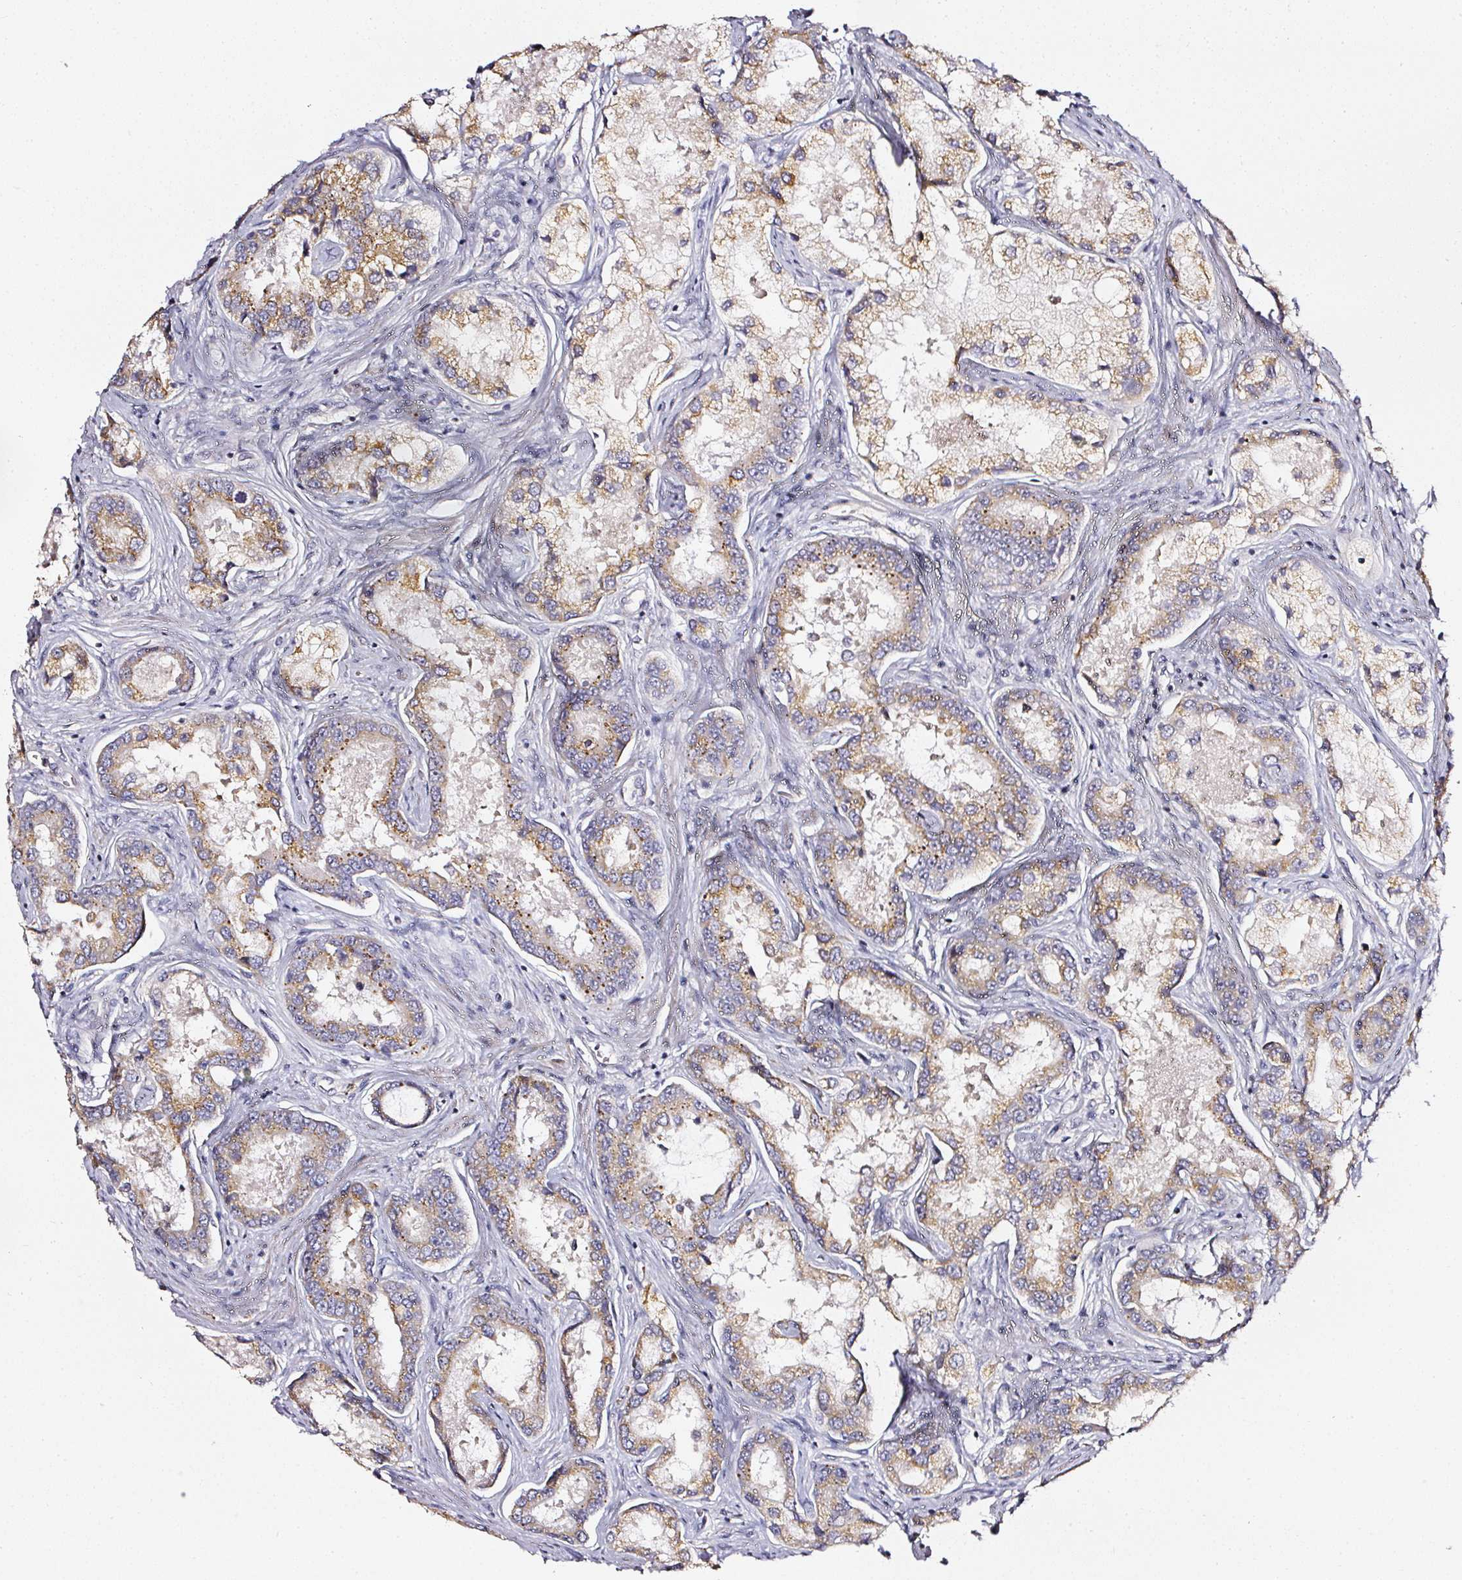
{"staining": {"intensity": "moderate", "quantity": ">75%", "location": "cytoplasmic/membranous"}, "tissue": "prostate cancer", "cell_type": "Tumor cells", "image_type": "cancer", "snomed": [{"axis": "morphology", "description": "Adenocarcinoma, Low grade"}, {"axis": "topography", "description": "Prostate"}], "caption": "A brown stain labels moderate cytoplasmic/membranous staining of a protein in human prostate cancer tumor cells.", "gene": "NTRK1", "patient": {"sex": "male", "age": 68}}